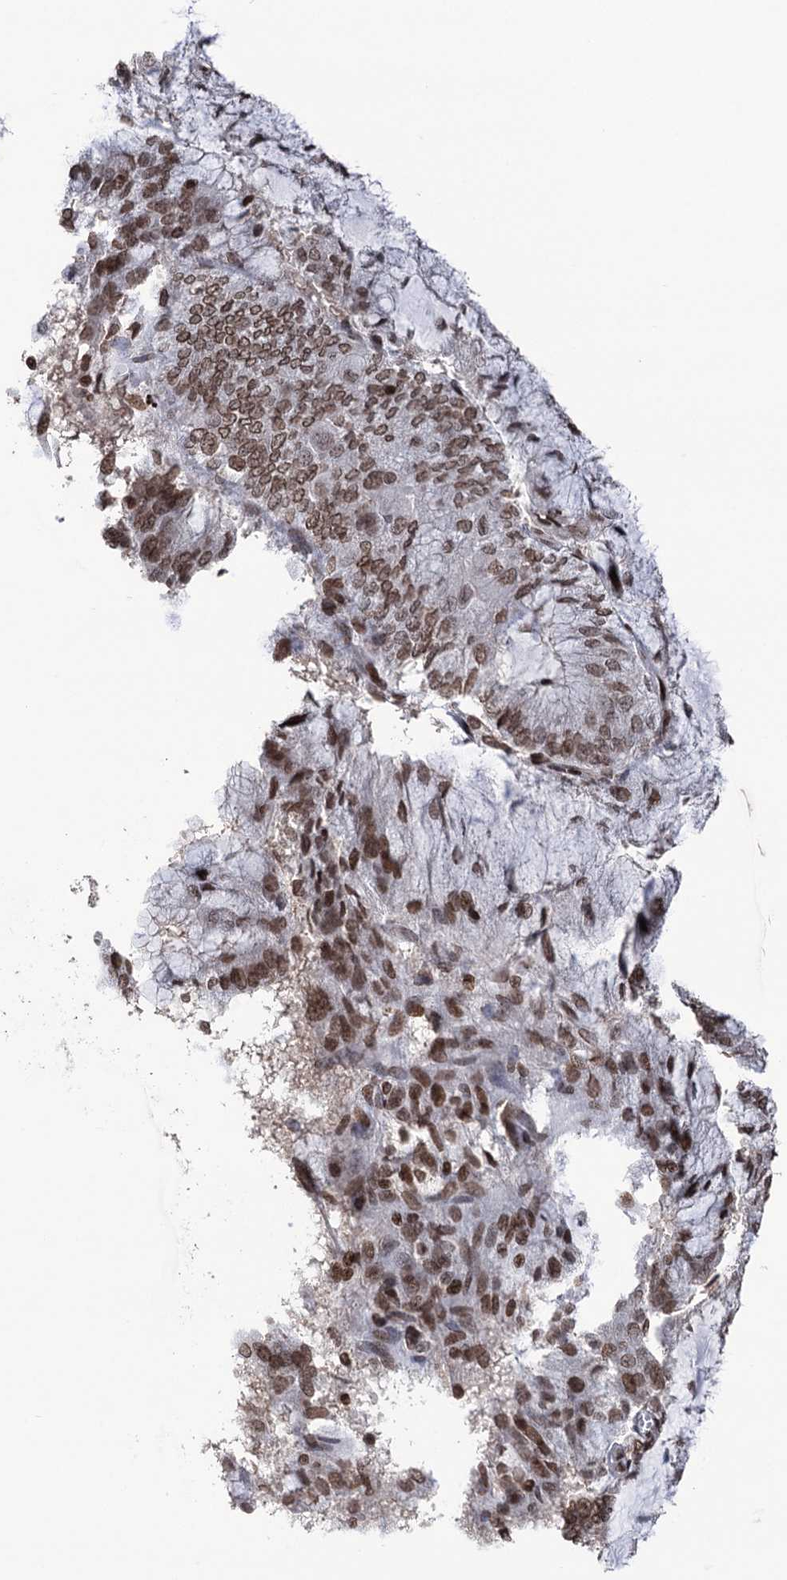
{"staining": {"intensity": "moderate", "quantity": ">75%", "location": "nuclear"}, "tissue": "endometrial cancer", "cell_type": "Tumor cells", "image_type": "cancer", "snomed": [{"axis": "morphology", "description": "Adenocarcinoma, NOS"}, {"axis": "topography", "description": "Endometrium"}], "caption": "IHC (DAB (3,3'-diaminobenzidine)) staining of human endometrial adenocarcinoma reveals moderate nuclear protein expression in about >75% of tumor cells.", "gene": "CCDC77", "patient": {"sex": "female", "age": 81}}